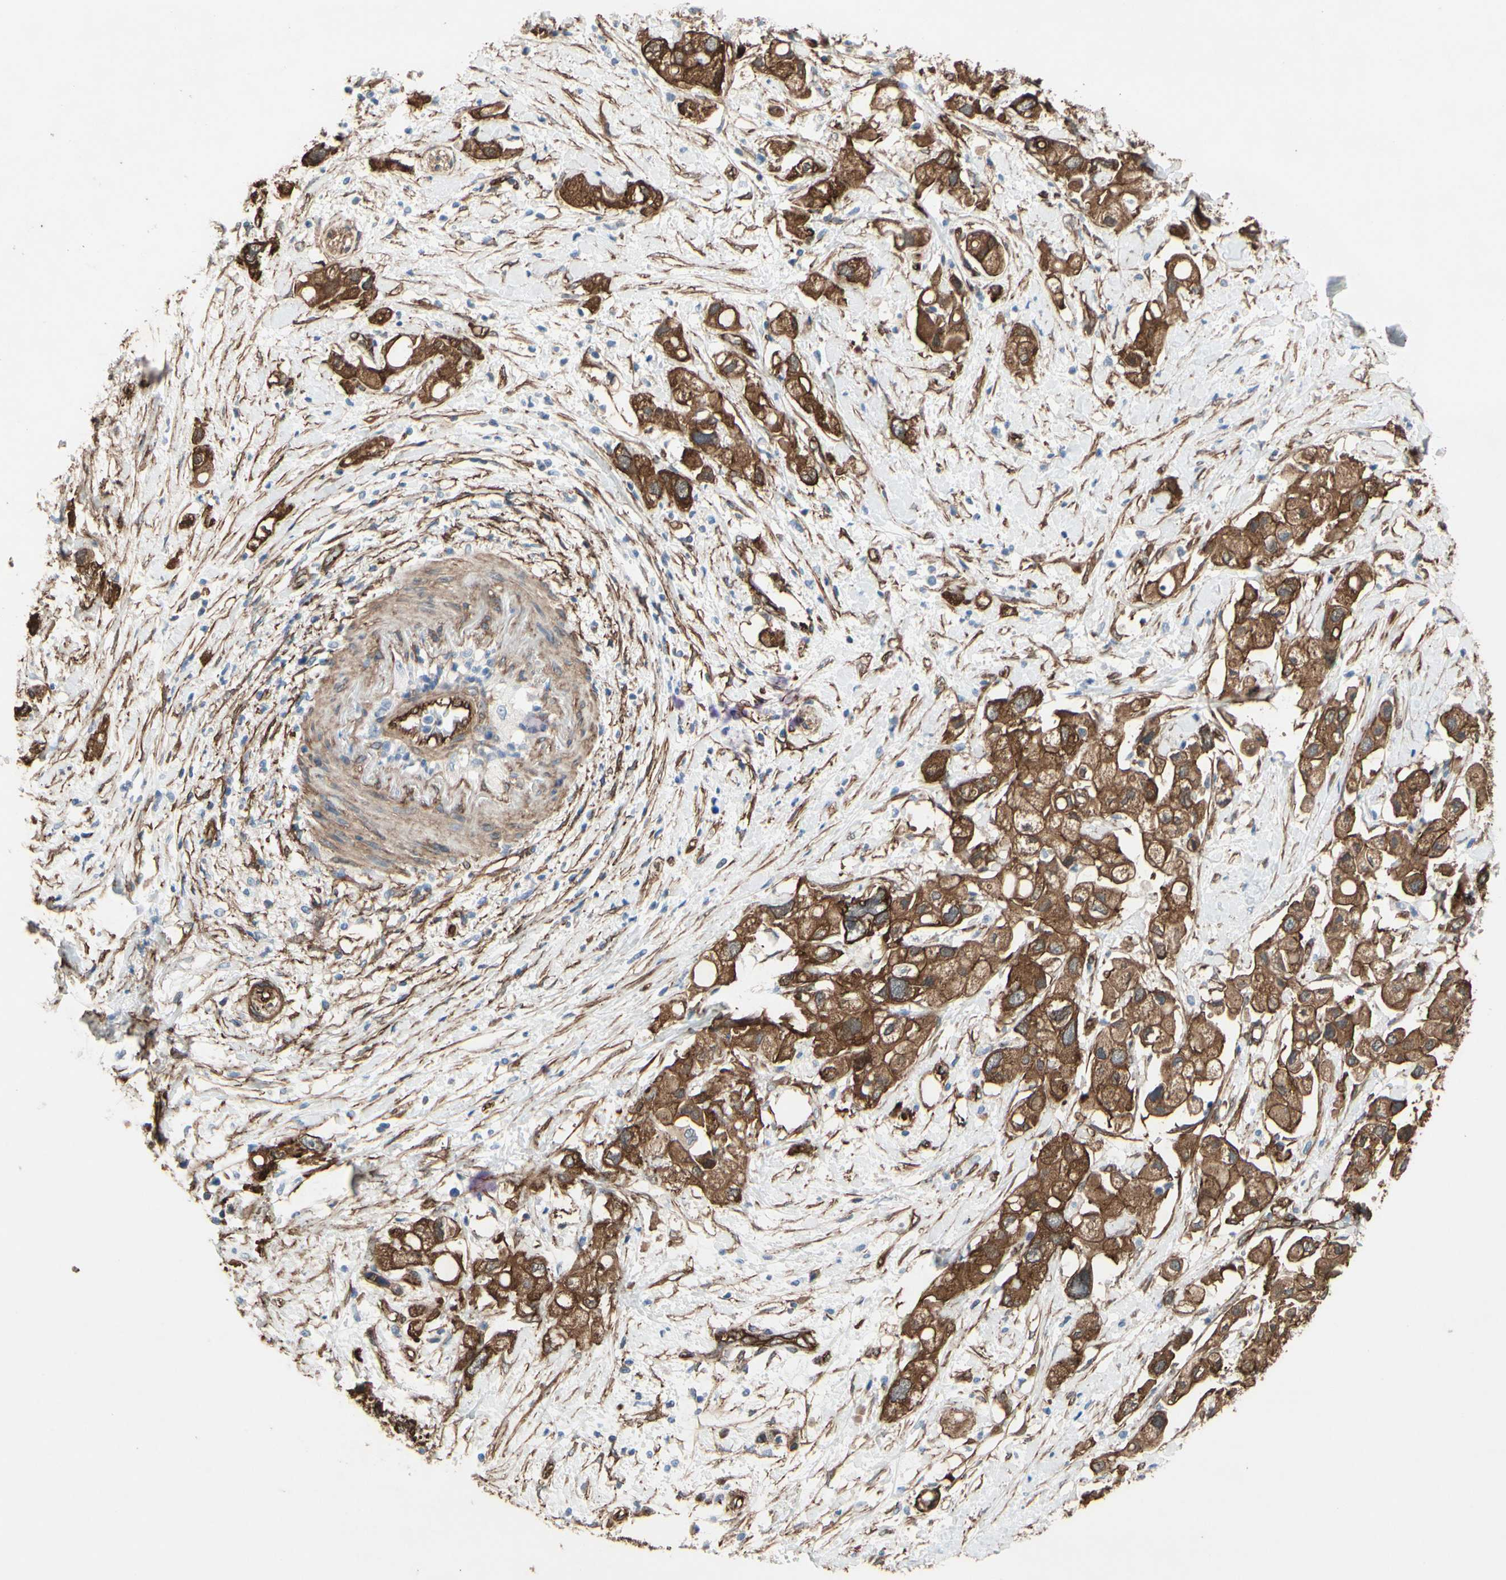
{"staining": {"intensity": "moderate", "quantity": ">75%", "location": "cytoplasmic/membranous"}, "tissue": "pancreatic cancer", "cell_type": "Tumor cells", "image_type": "cancer", "snomed": [{"axis": "morphology", "description": "Adenocarcinoma, NOS"}, {"axis": "topography", "description": "Pancreas"}], "caption": "Moderate cytoplasmic/membranous positivity for a protein is seen in about >75% of tumor cells of pancreatic cancer (adenocarcinoma) using immunohistochemistry (IHC).", "gene": "CTTNBP2", "patient": {"sex": "female", "age": 56}}